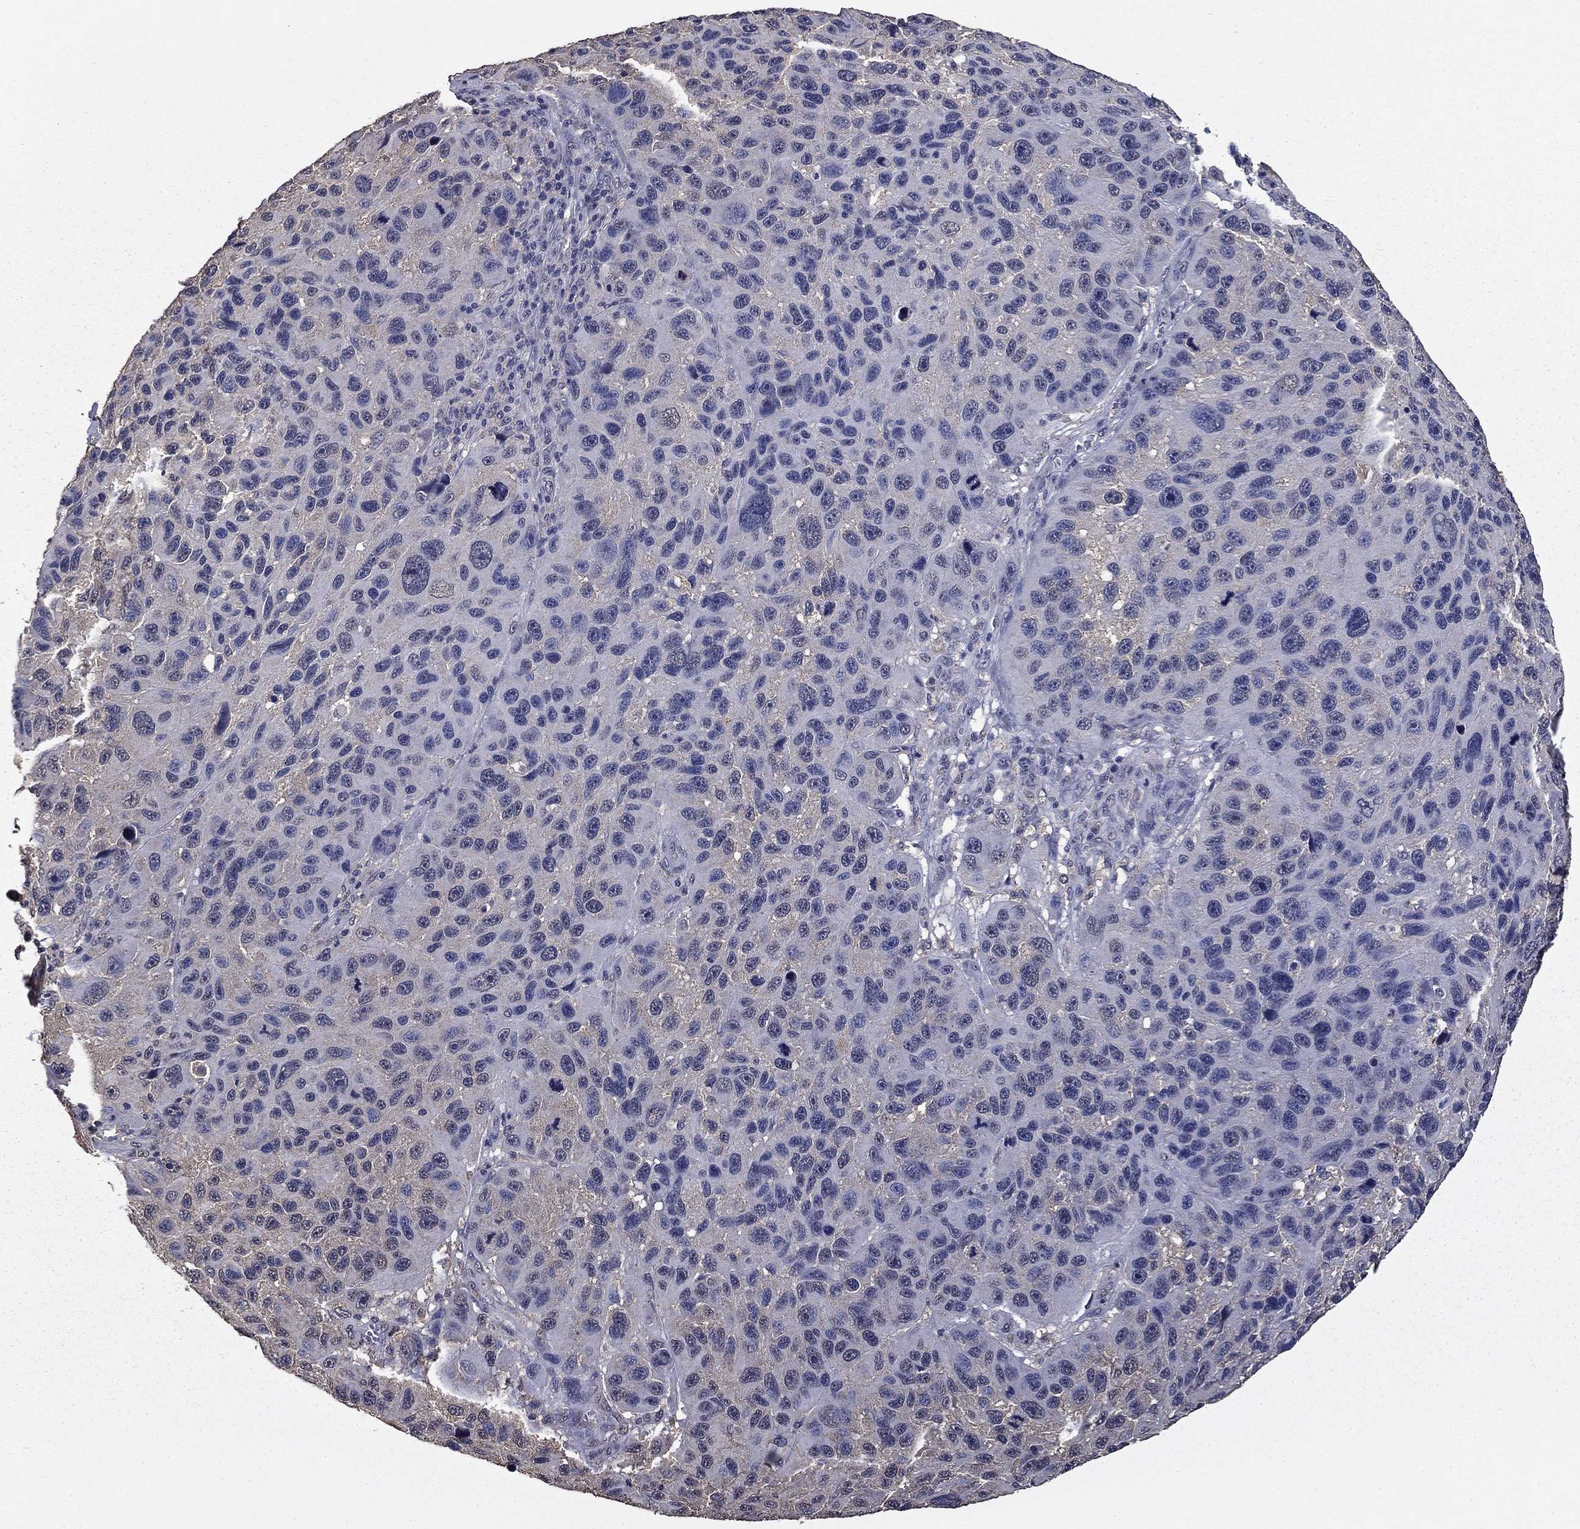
{"staining": {"intensity": "negative", "quantity": "none", "location": "none"}, "tissue": "melanoma", "cell_type": "Tumor cells", "image_type": "cancer", "snomed": [{"axis": "morphology", "description": "Malignant melanoma, NOS"}, {"axis": "topography", "description": "Skin"}], "caption": "High power microscopy photomicrograph of an immunohistochemistry photomicrograph of malignant melanoma, revealing no significant expression in tumor cells.", "gene": "MFAP3L", "patient": {"sex": "male", "age": 53}}